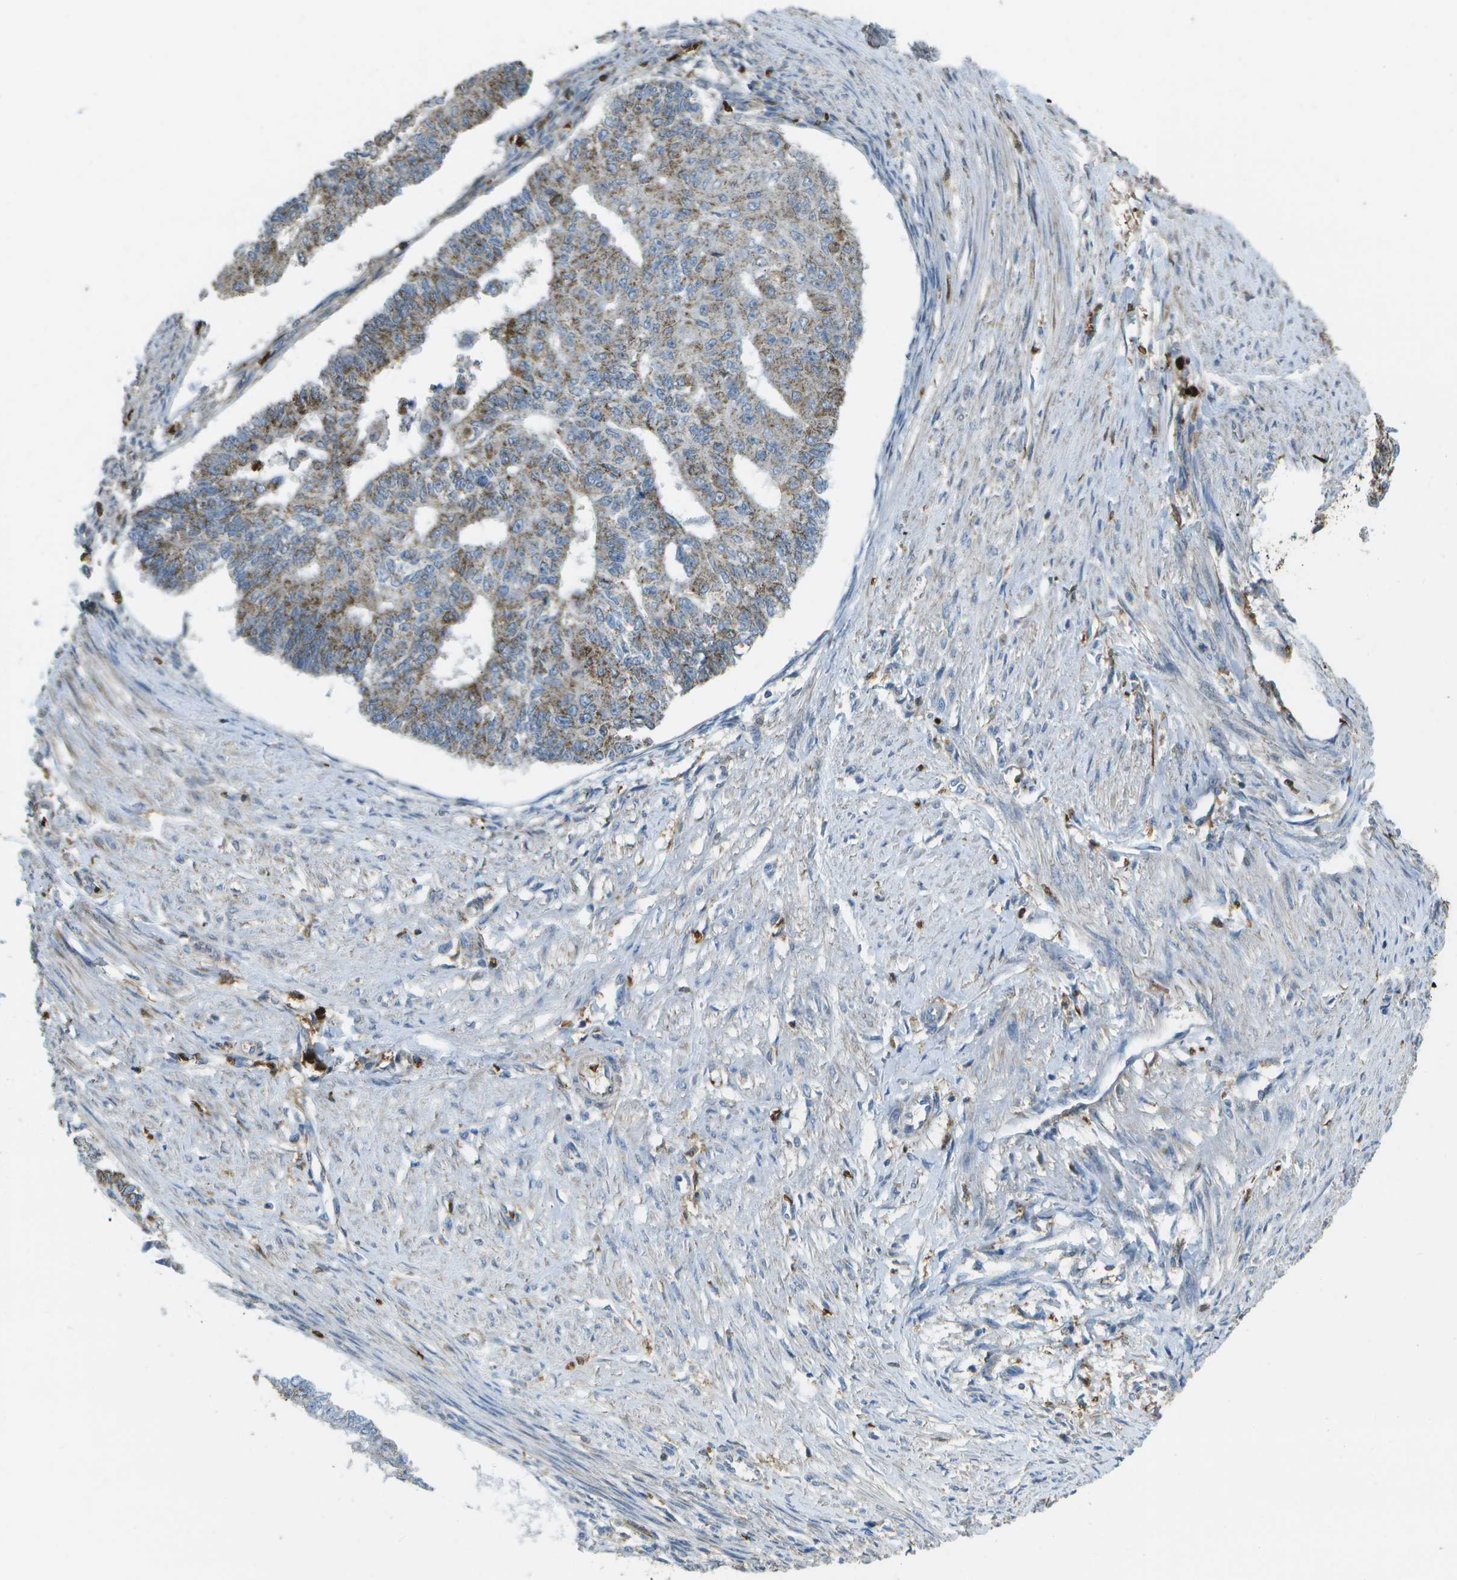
{"staining": {"intensity": "moderate", "quantity": ">75%", "location": "cytoplasmic/membranous"}, "tissue": "endometrial cancer", "cell_type": "Tumor cells", "image_type": "cancer", "snomed": [{"axis": "morphology", "description": "Adenocarcinoma, NOS"}, {"axis": "topography", "description": "Endometrium"}], "caption": "About >75% of tumor cells in human endometrial cancer exhibit moderate cytoplasmic/membranous protein positivity as visualized by brown immunohistochemical staining.", "gene": "CACHD1", "patient": {"sex": "female", "age": 32}}